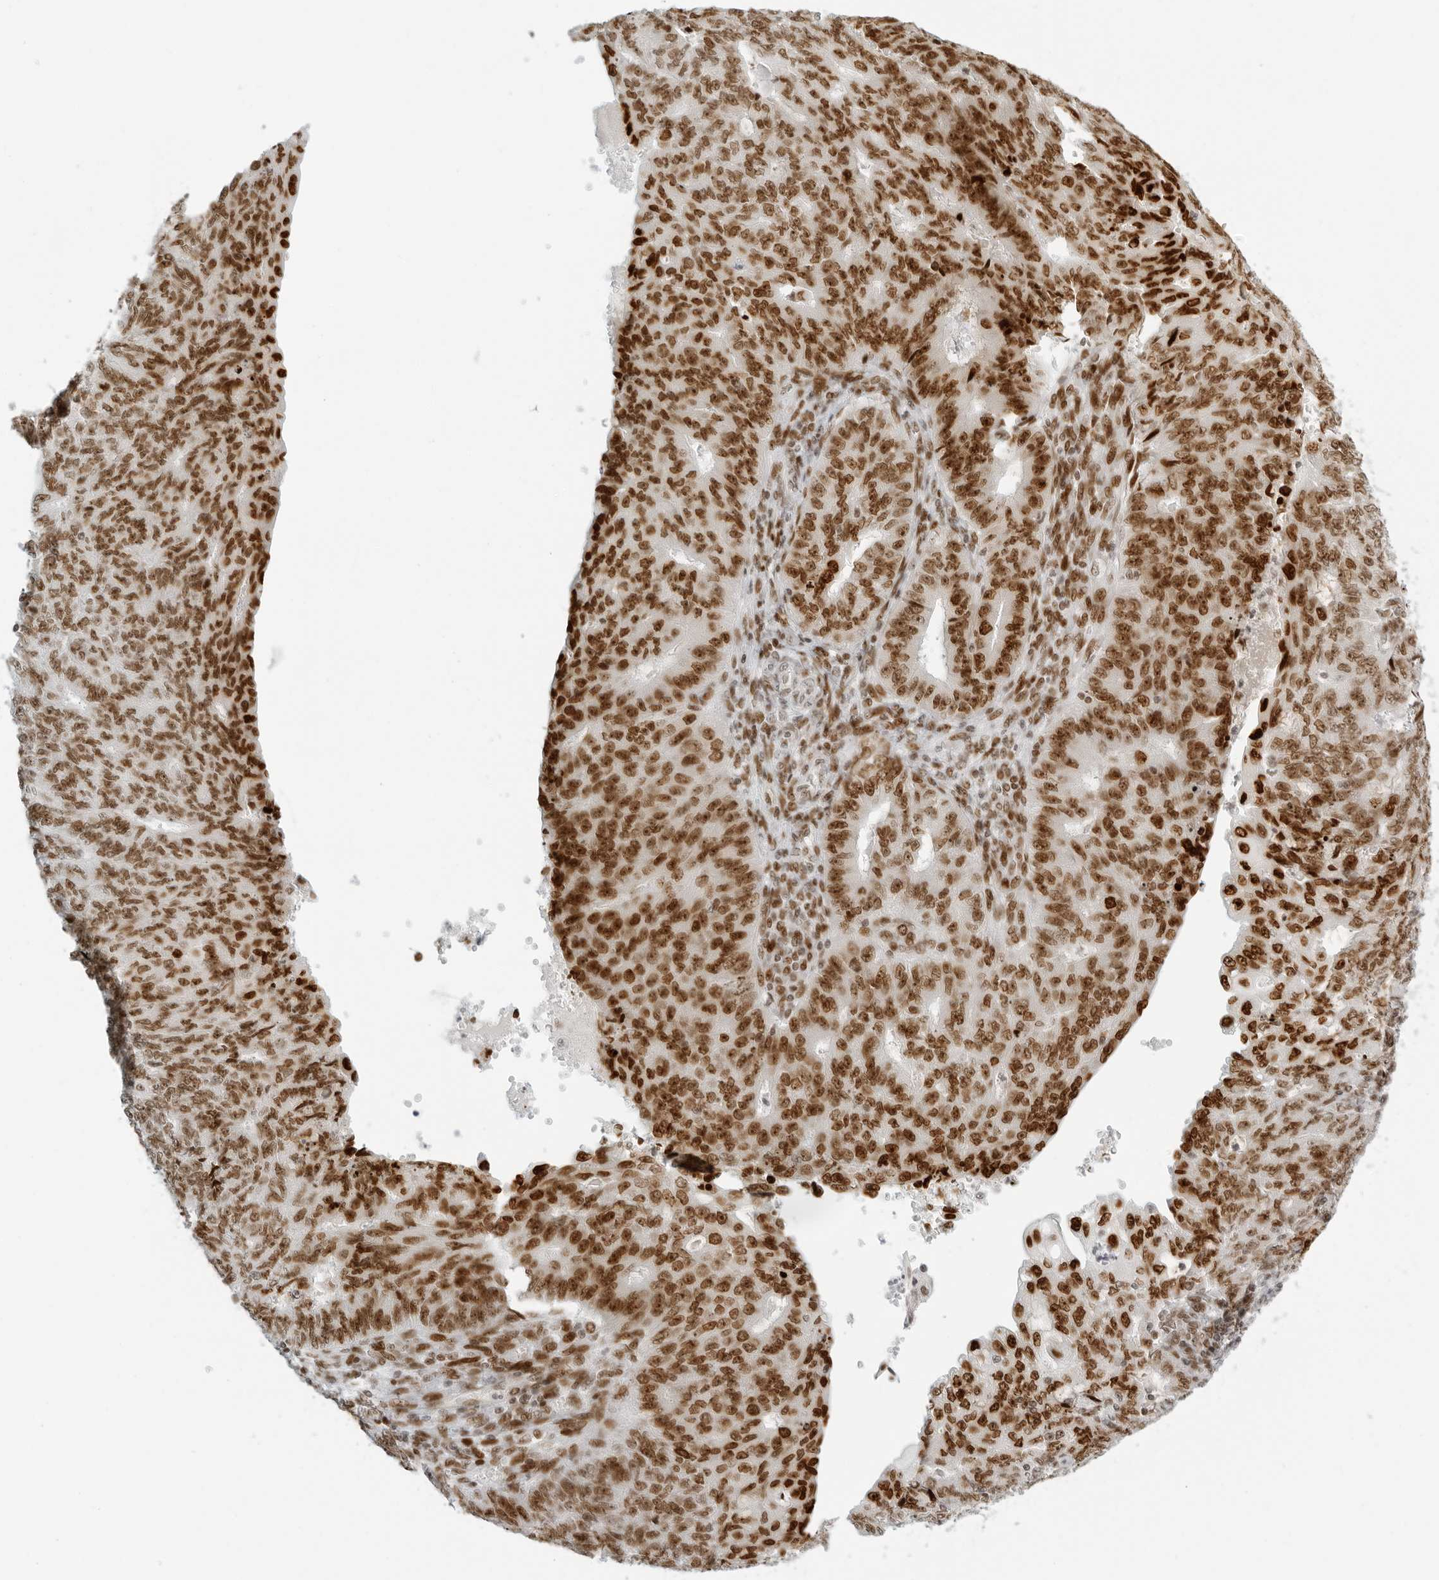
{"staining": {"intensity": "moderate", "quantity": ">75%", "location": "nuclear"}, "tissue": "endometrial cancer", "cell_type": "Tumor cells", "image_type": "cancer", "snomed": [{"axis": "morphology", "description": "Adenocarcinoma, NOS"}, {"axis": "topography", "description": "Endometrium"}], "caption": "The histopathology image displays a brown stain indicating the presence of a protein in the nuclear of tumor cells in endometrial cancer (adenocarcinoma).", "gene": "RCC1", "patient": {"sex": "female", "age": 32}}